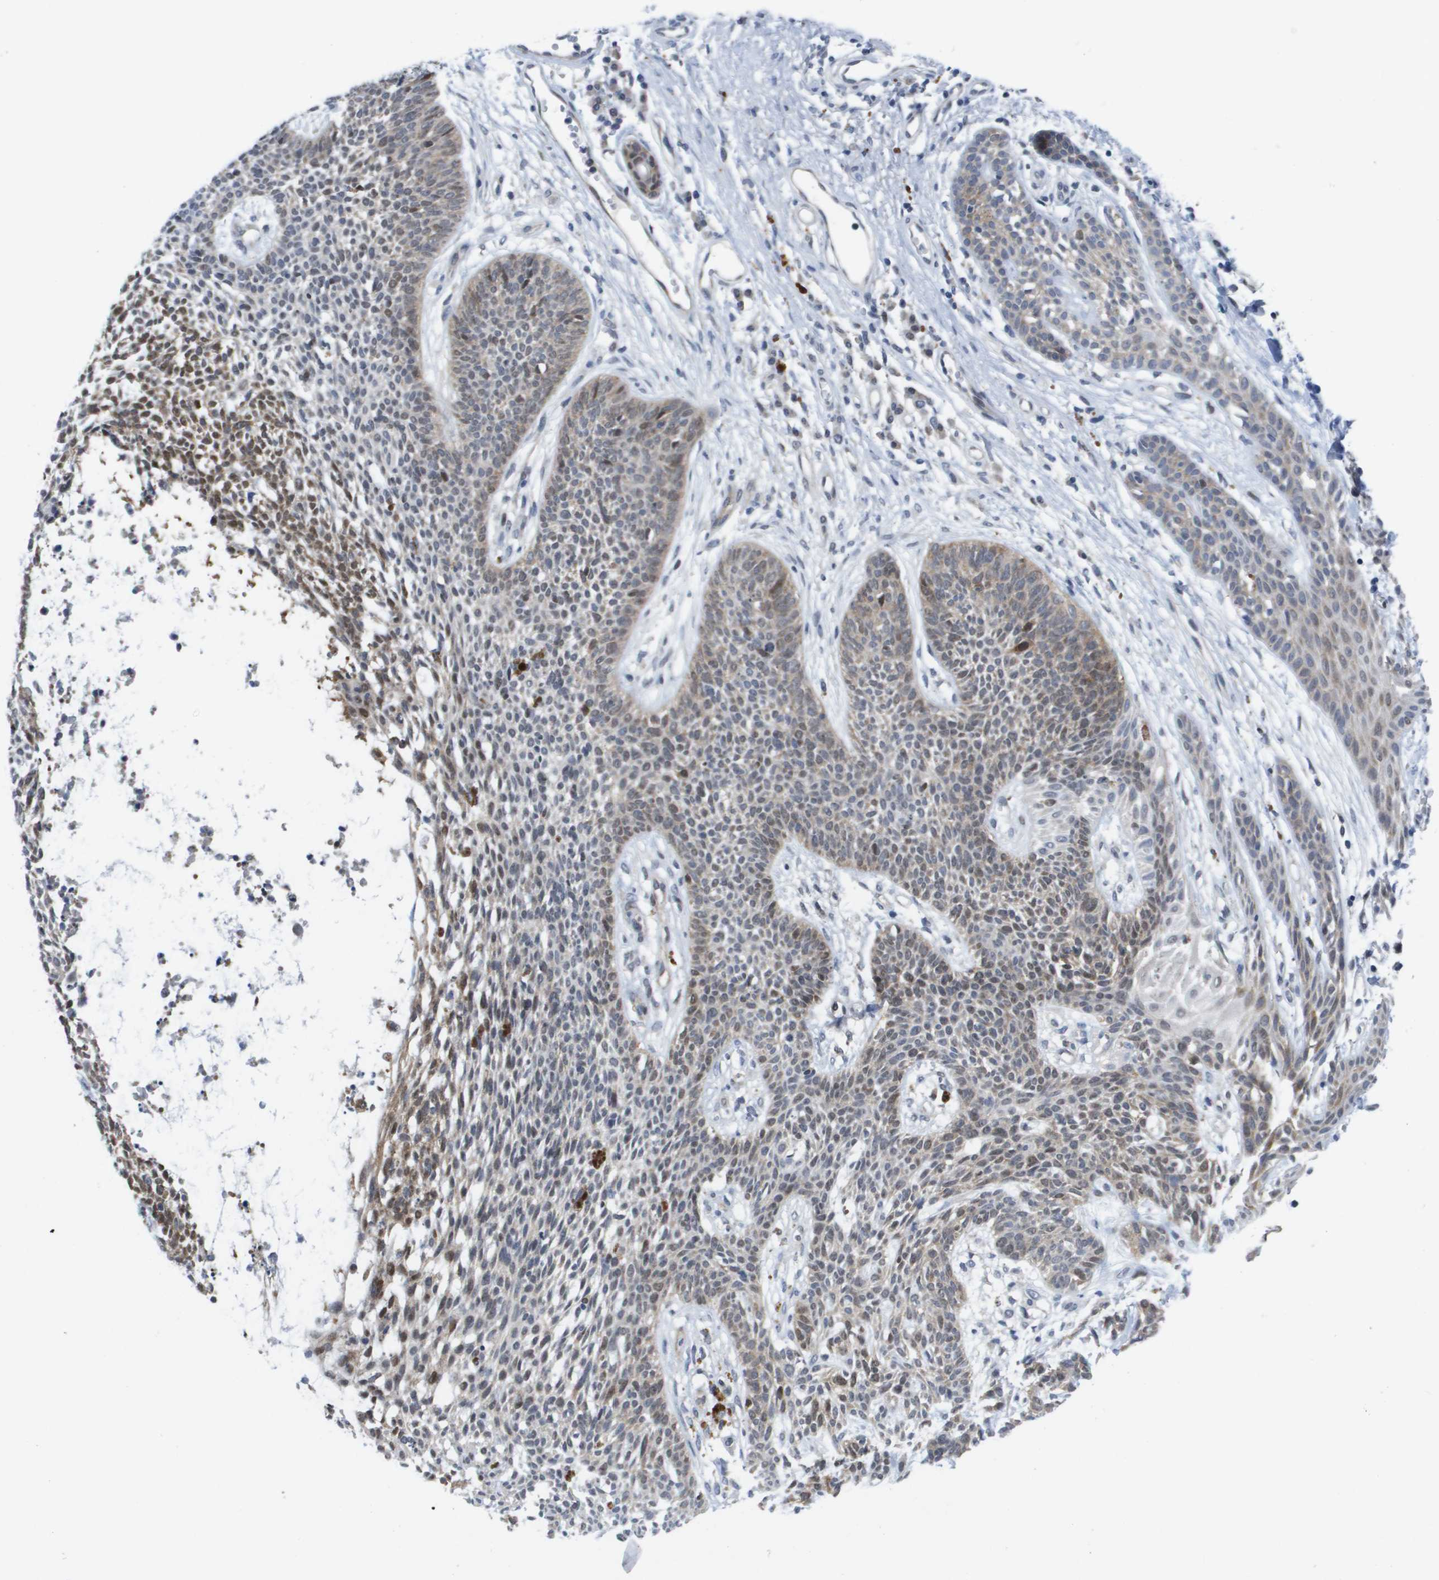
{"staining": {"intensity": "moderate", "quantity": "25%-75%", "location": "cytoplasmic/membranous,nuclear"}, "tissue": "skin cancer", "cell_type": "Tumor cells", "image_type": "cancer", "snomed": [{"axis": "morphology", "description": "Basal cell carcinoma"}, {"axis": "topography", "description": "Skin"}], "caption": "Moderate cytoplasmic/membranous and nuclear staining for a protein is appreciated in approximately 25%-75% of tumor cells of skin cancer (basal cell carcinoma) using IHC.", "gene": "FKBP4", "patient": {"sex": "female", "age": 84}}